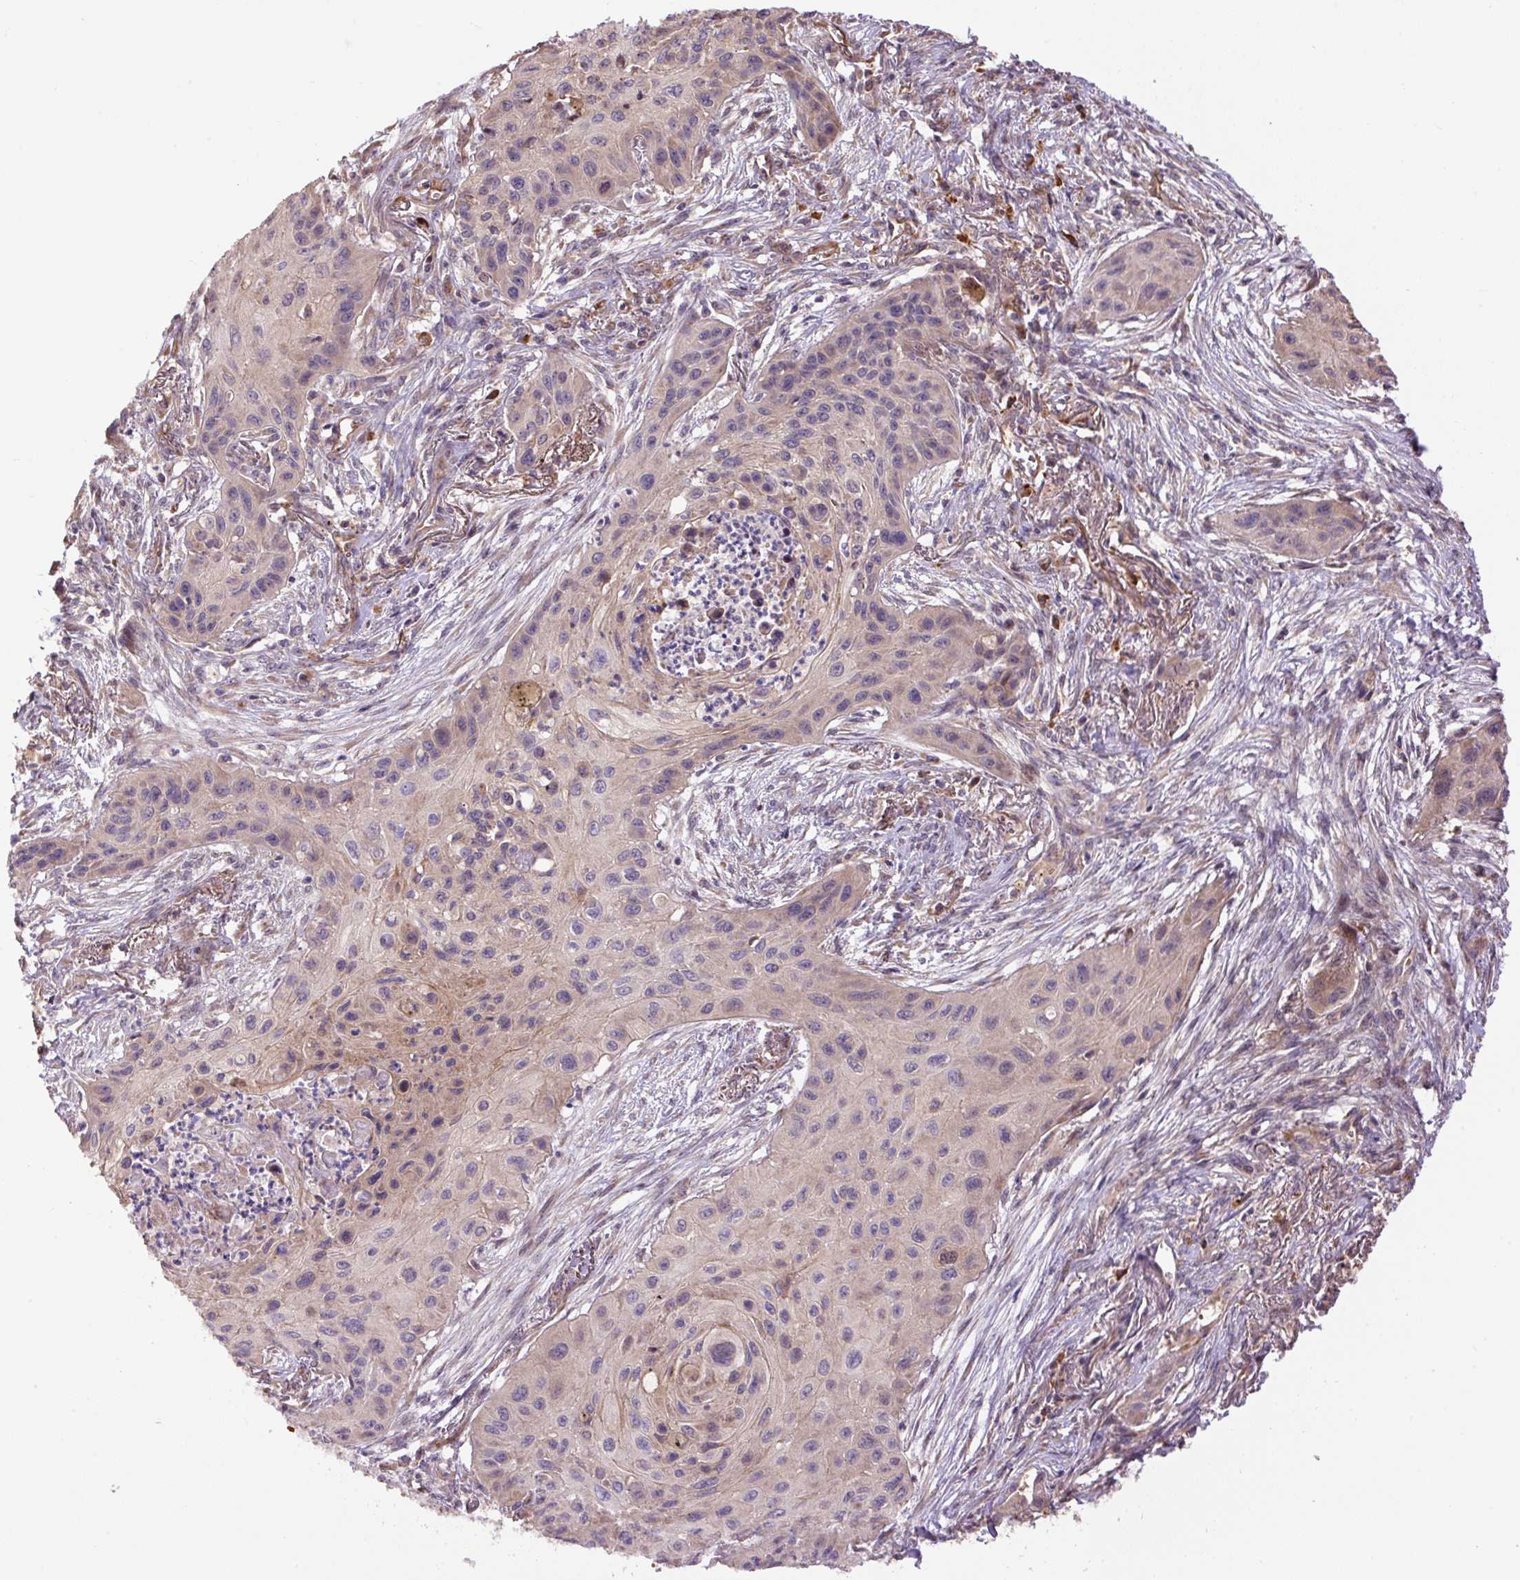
{"staining": {"intensity": "weak", "quantity": "25%-75%", "location": "cytoplasmic/membranous"}, "tissue": "lung cancer", "cell_type": "Tumor cells", "image_type": "cancer", "snomed": [{"axis": "morphology", "description": "Squamous cell carcinoma, NOS"}, {"axis": "topography", "description": "Lung"}], "caption": "Human lung cancer (squamous cell carcinoma) stained for a protein (brown) reveals weak cytoplasmic/membranous positive expression in about 25%-75% of tumor cells.", "gene": "PPME1", "patient": {"sex": "male", "age": 71}}